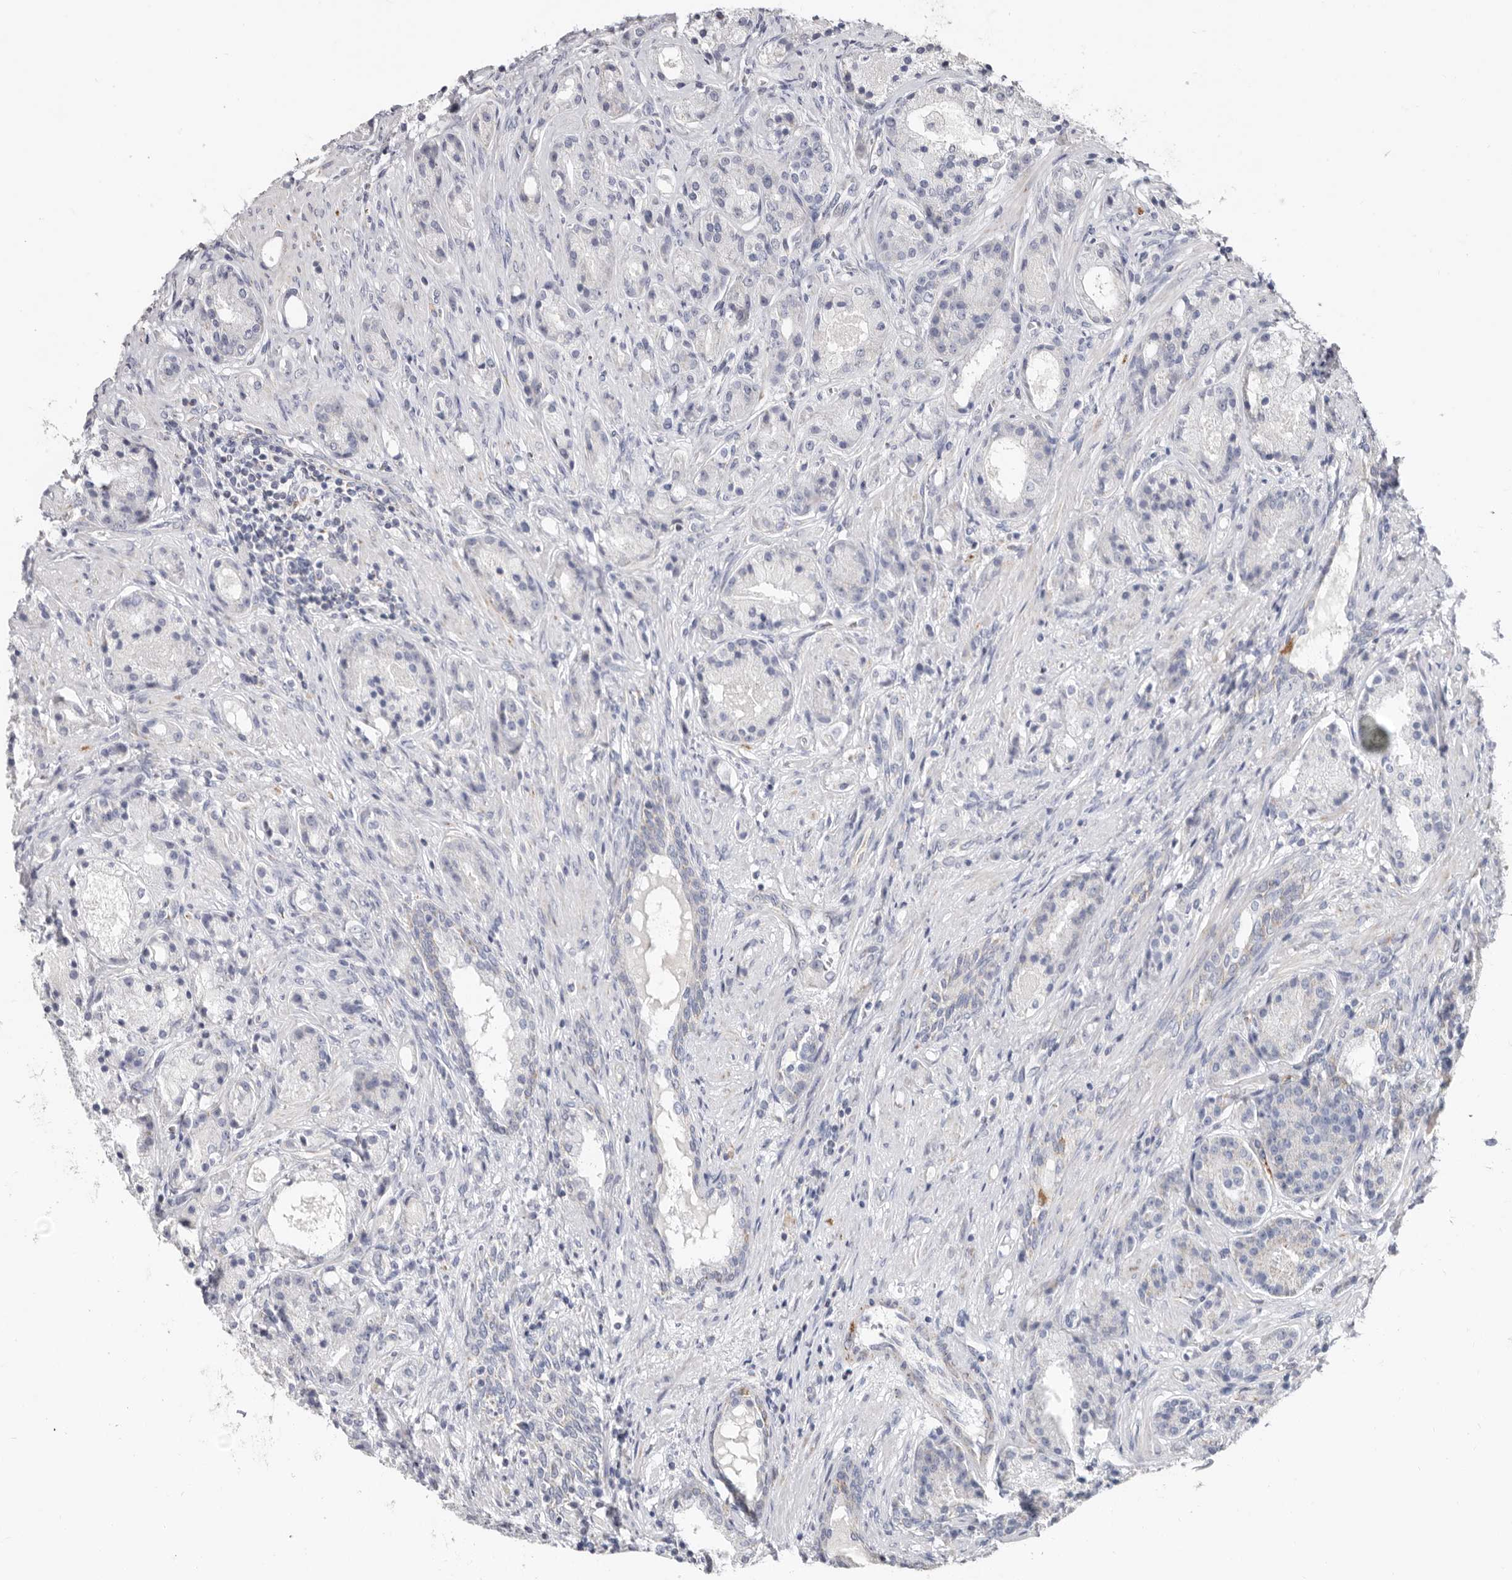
{"staining": {"intensity": "weak", "quantity": "25%-75%", "location": "cytoplasmic/membranous"}, "tissue": "prostate cancer", "cell_type": "Tumor cells", "image_type": "cancer", "snomed": [{"axis": "morphology", "description": "Adenocarcinoma, High grade"}, {"axis": "topography", "description": "Prostate"}], "caption": "Prostate high-grade adenocarcinoma stained for a protein (brown) shows weak cytoplasmic/membranous positive staining in approximately 25%-75% of tumor cells.", "gene": "RSPO2", "patient": {"sex": "male", "age": 60}}